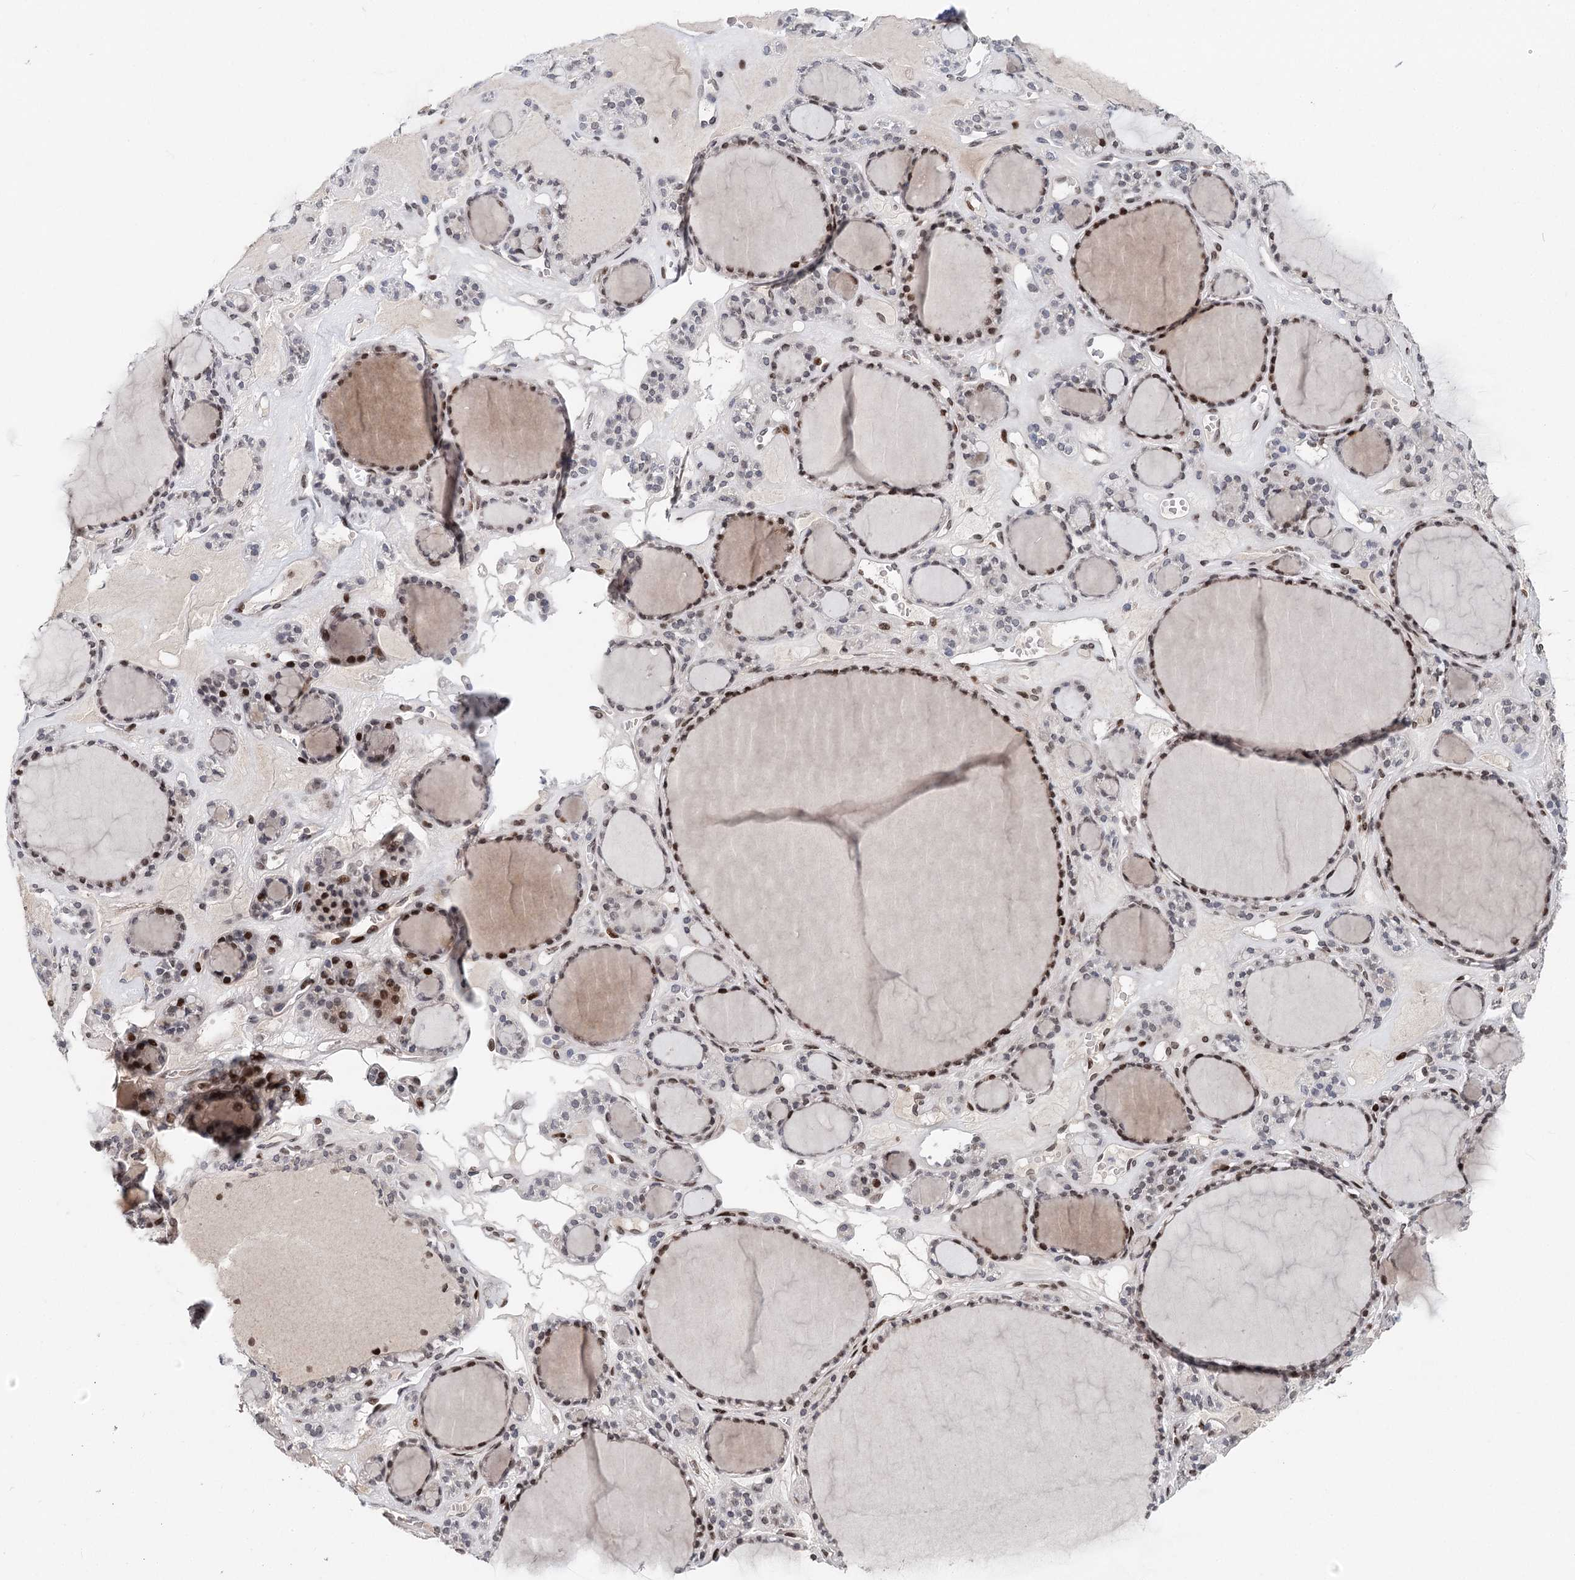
{"staining": {"intensity": "moderate", "quantity": "25%-75%", "location": "nuclear"}, "tissue": "thyroid gland", "cell_type": "Glandular cells", "image_type": "normal", "snomed": [{"axis": "morphology", "description": "Normal tissue, NOS"}, {"axis": "topography", "description": "Thyroid gland"}], "caption": "Protein positivity by immunohistochemistry (IHC) exhibits moderate nuclear positivity in about 25%-75% of glandular cells in unremarkable thyroid gland. (DAB = brown stain, brightfield microscopy at high magnification).", "gene": "FRMD4A", "patient": {"sex": "female", "age": 28}}